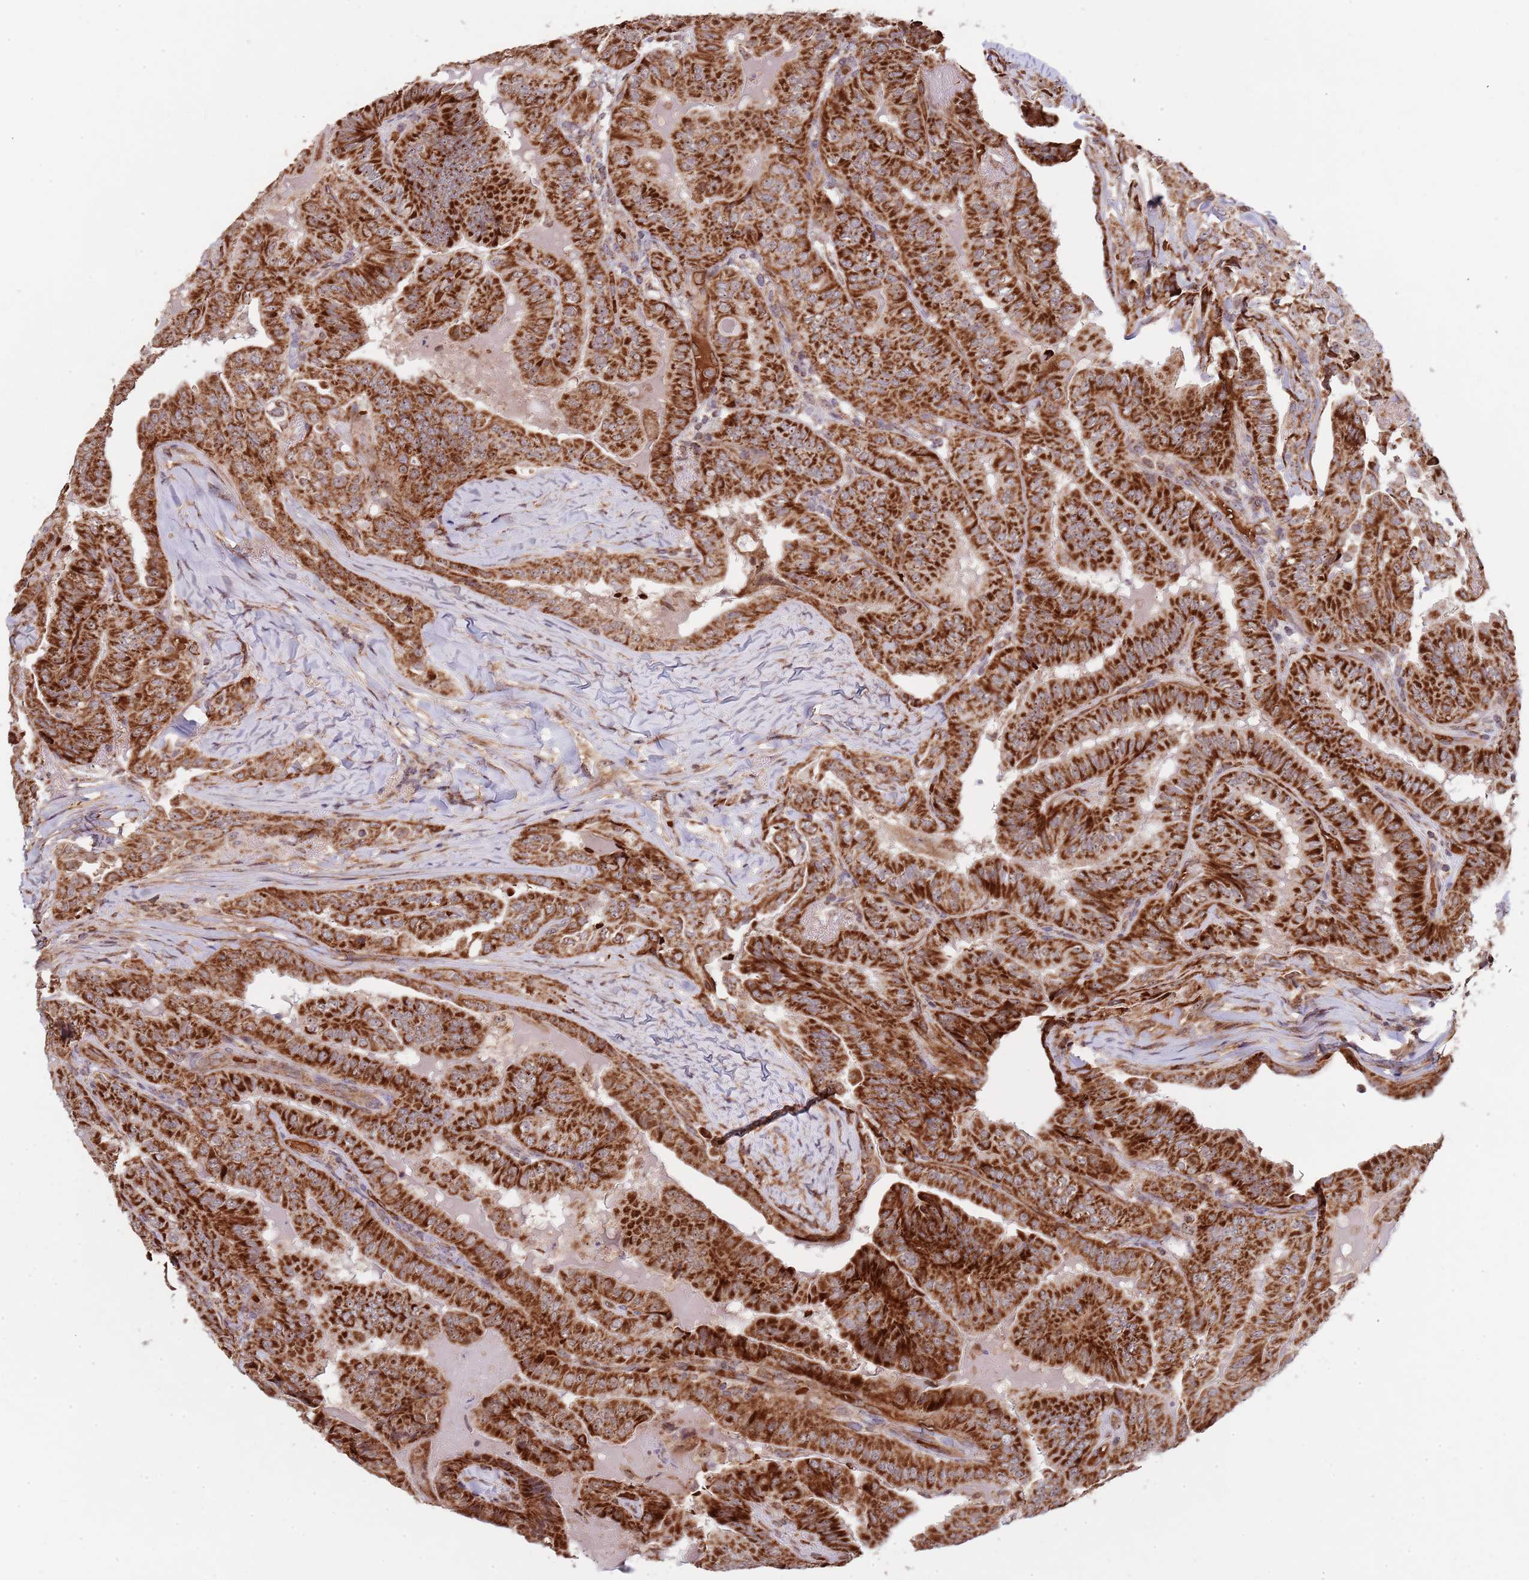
{"staining": {"intensity": "strong", "quantity": ">75%", "location": "cytoplasmic/membranous"}, "tissue": "thyroid cancer", "cell_type": "Tumor cells", "image_type": "cancer", "snomed": [{"axis": "morphology", "description": "Papillary adenocarcinoma, NOS"}, {"axis": "topography", "description": "Thyroid gland"}], "caption": "IHC histopathology image of thyroid papillary adenocarcinoma stained for a protein (brown), which displays high levels of strong cytoplasmic/membranous expression in about >75% of tumor cells.", "gene": "DCHS1", "patient": {"sex": "female", "age": 68}}